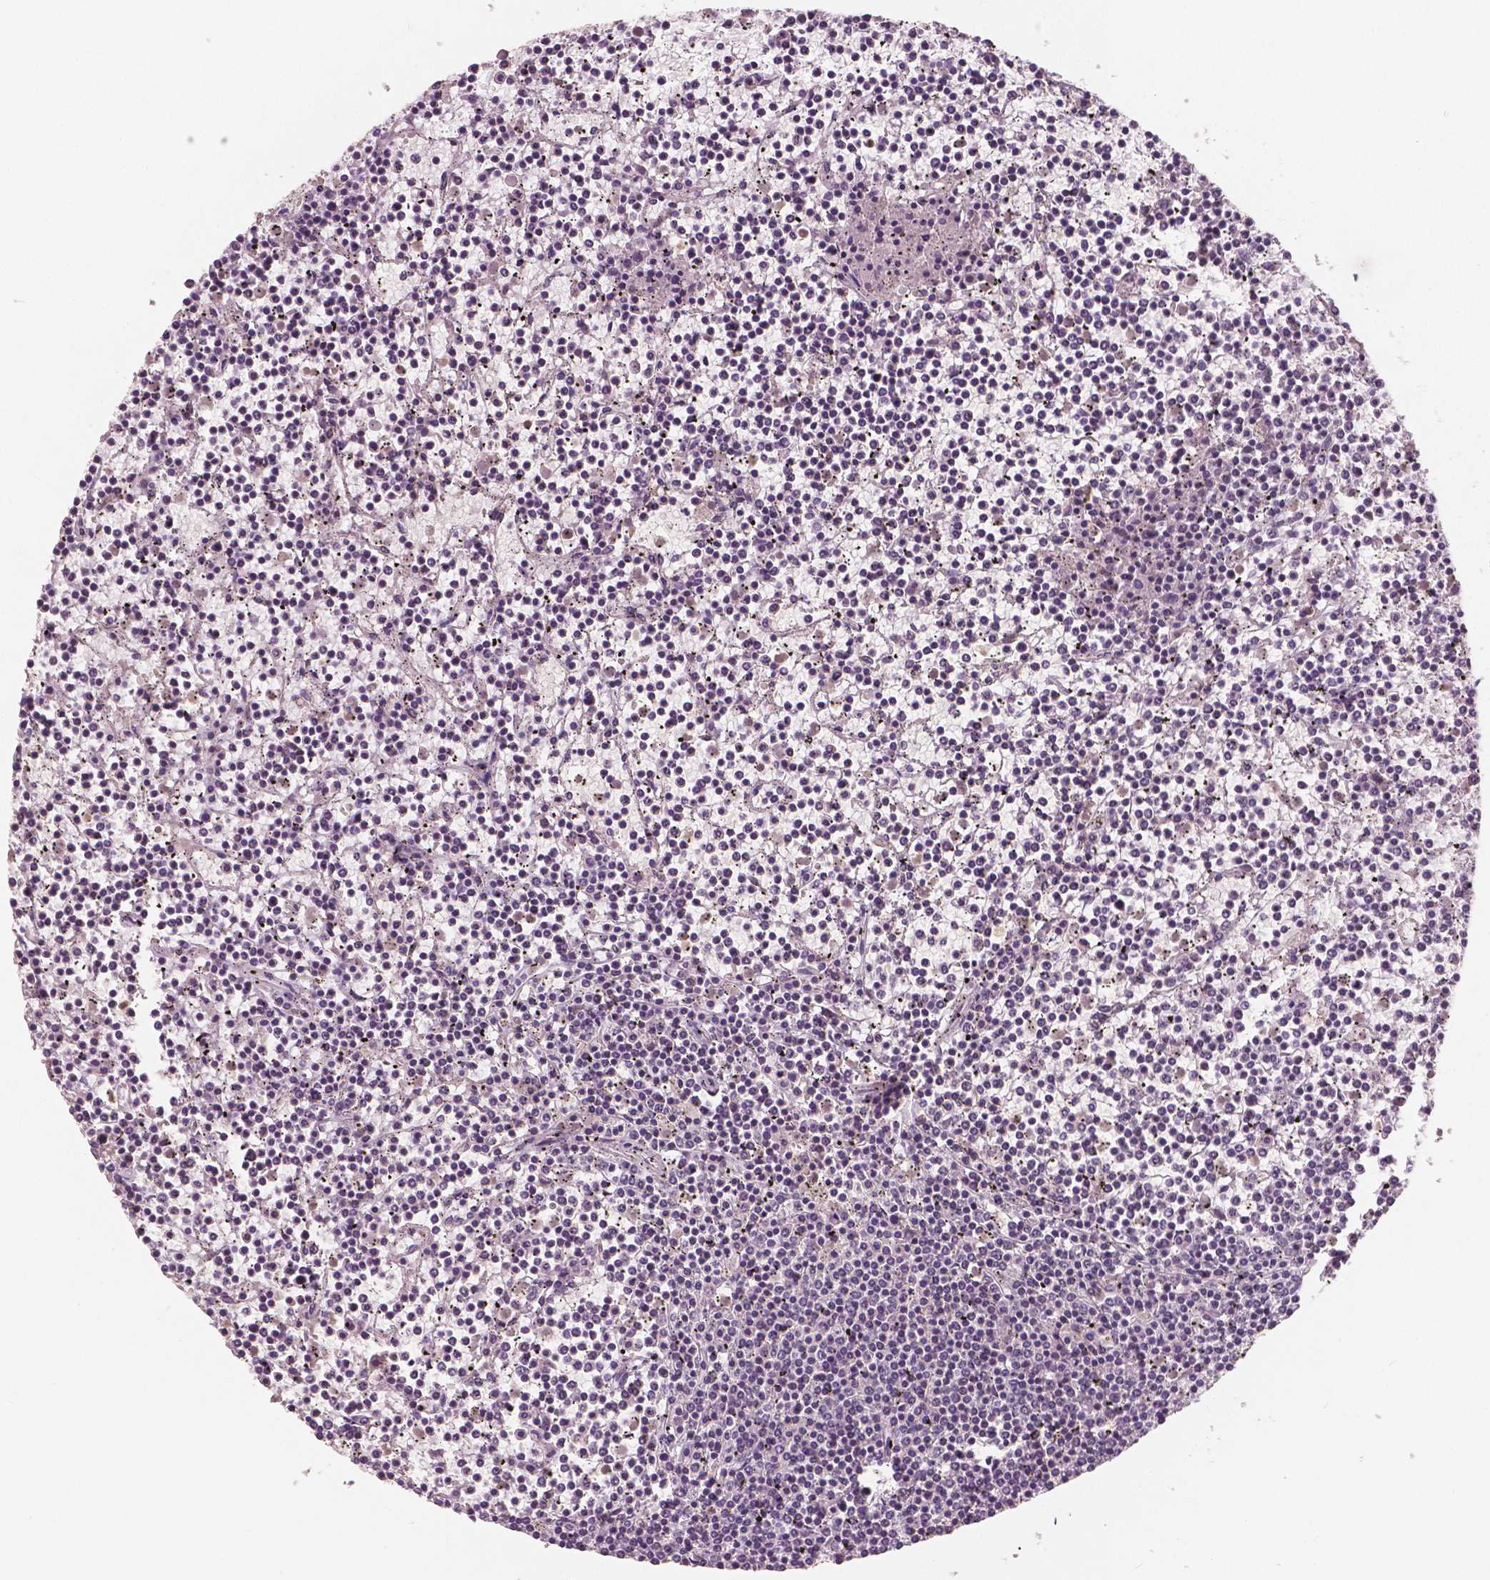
{"staining": {"intensity": "negative", "quantity": "none", "location": "none"}, "tissue": "lymphoma", "cell_type": "Tumor cells", "image_type": "cancer", "snomed": [{"axis": "morphology", "description": "Malignant lymphoma, non-Hodgkin's type, Low grade"}, {"axis": "topography", "description": "Spleen"}], "caption": "Immunohistochemistry (IHC) image of human malignant lymphoma, non-Hodgkin's type (low-grade) stained for a protein (brown), which shows no expression in tumor cells. The staining is performed using DAB brown chromogen with nuclei counter-stained in using hematoxylin.", "gene": "RNASE7", "patient": {"sex": "female", "age": 19}}